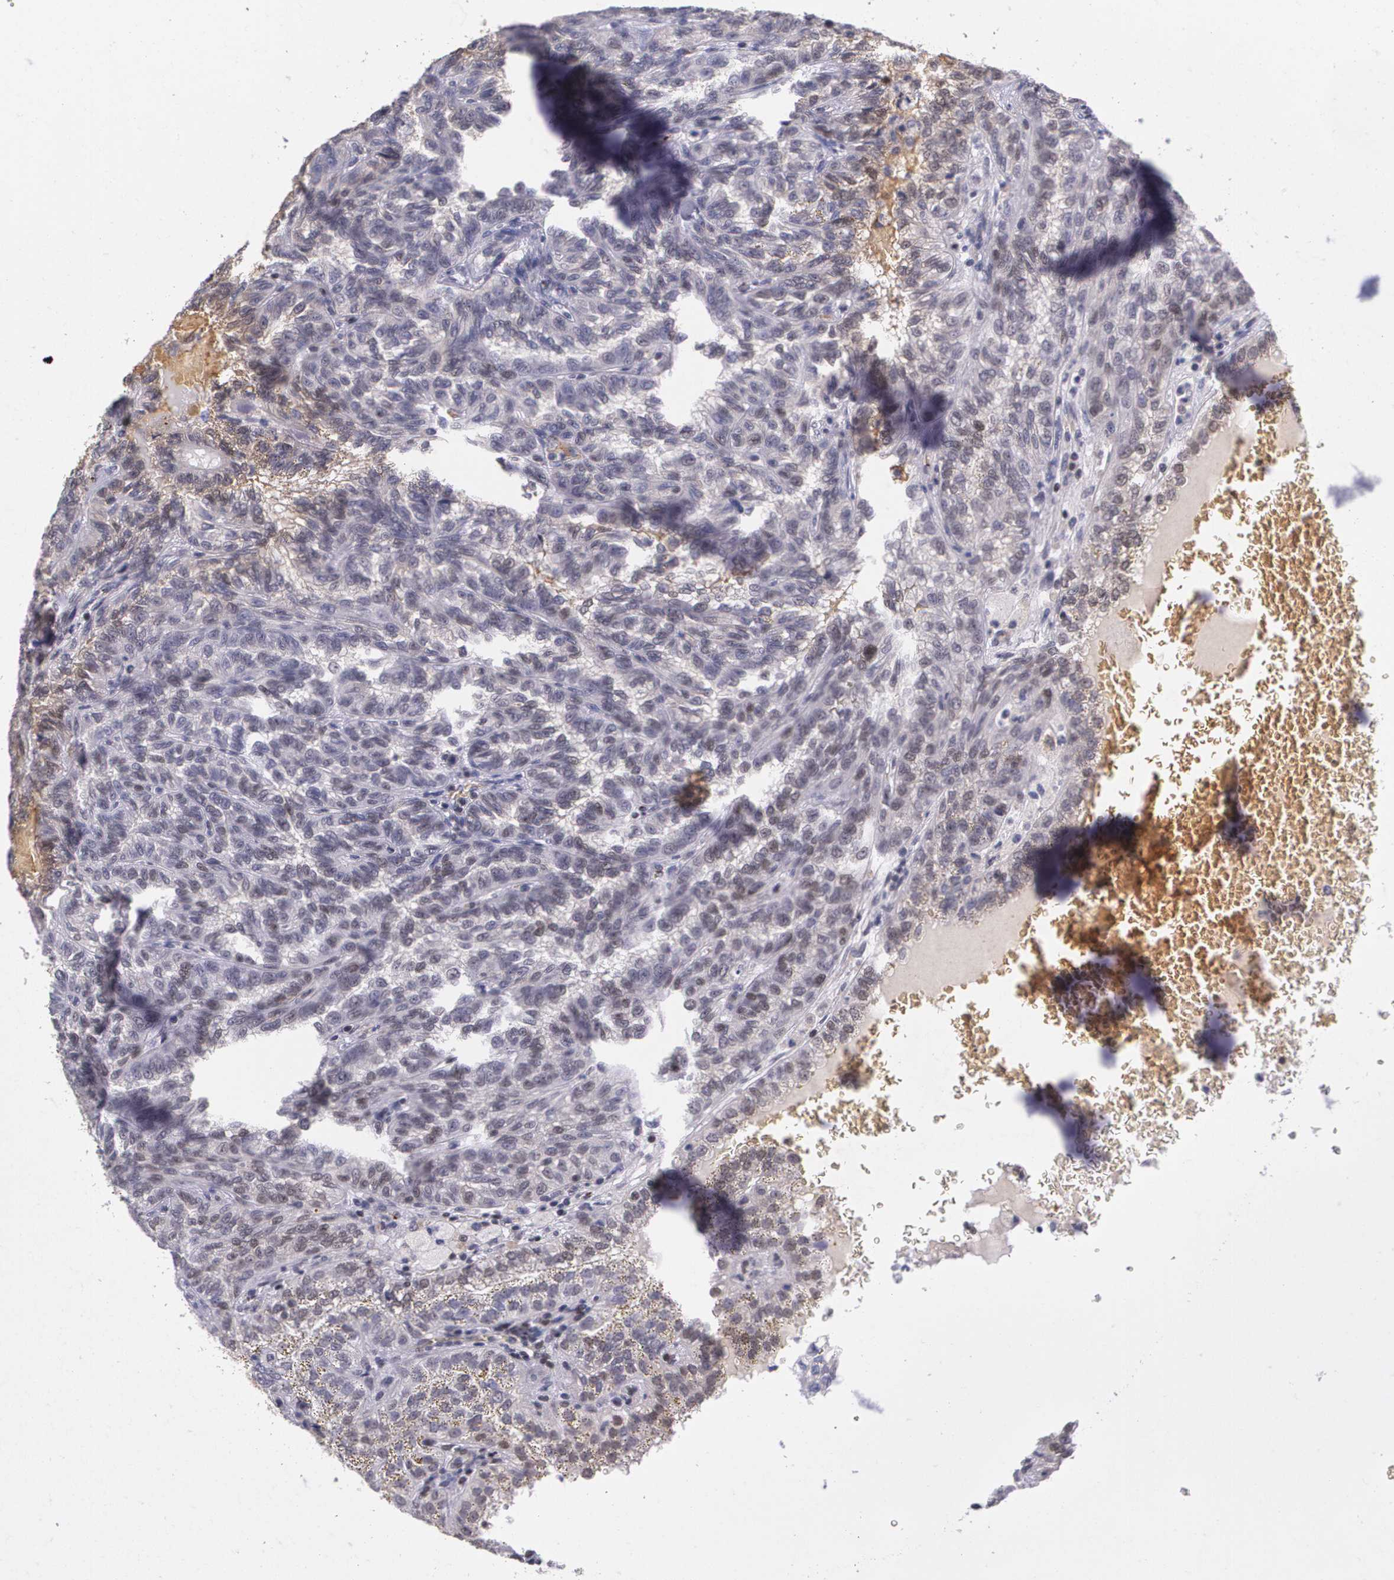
{"staining": {"intensity": "weak", "quantity": "25%-75%", "location": "cytoplasmic/membranous,nuclear"}, "tissue": "renal cancer", "cell_type": "Tumor cells", "image_type": "cancer", "snomed": [{"axis": "morphology", "description": "Inflammation, NOS"}, {"axis": "morphology", "description": "Adenocarcinoma, NOS"}, {"axis": "topography", "description": "Kidney"}], "caption": "Tumor cells display low levels of weak cytoplasmic/membranous and nuclear expression in approximately 25%-75% of cells in human adenocarcinoma (renal).", "gene": "MGMT", "patient": {"sex": "male", "age": 68}}